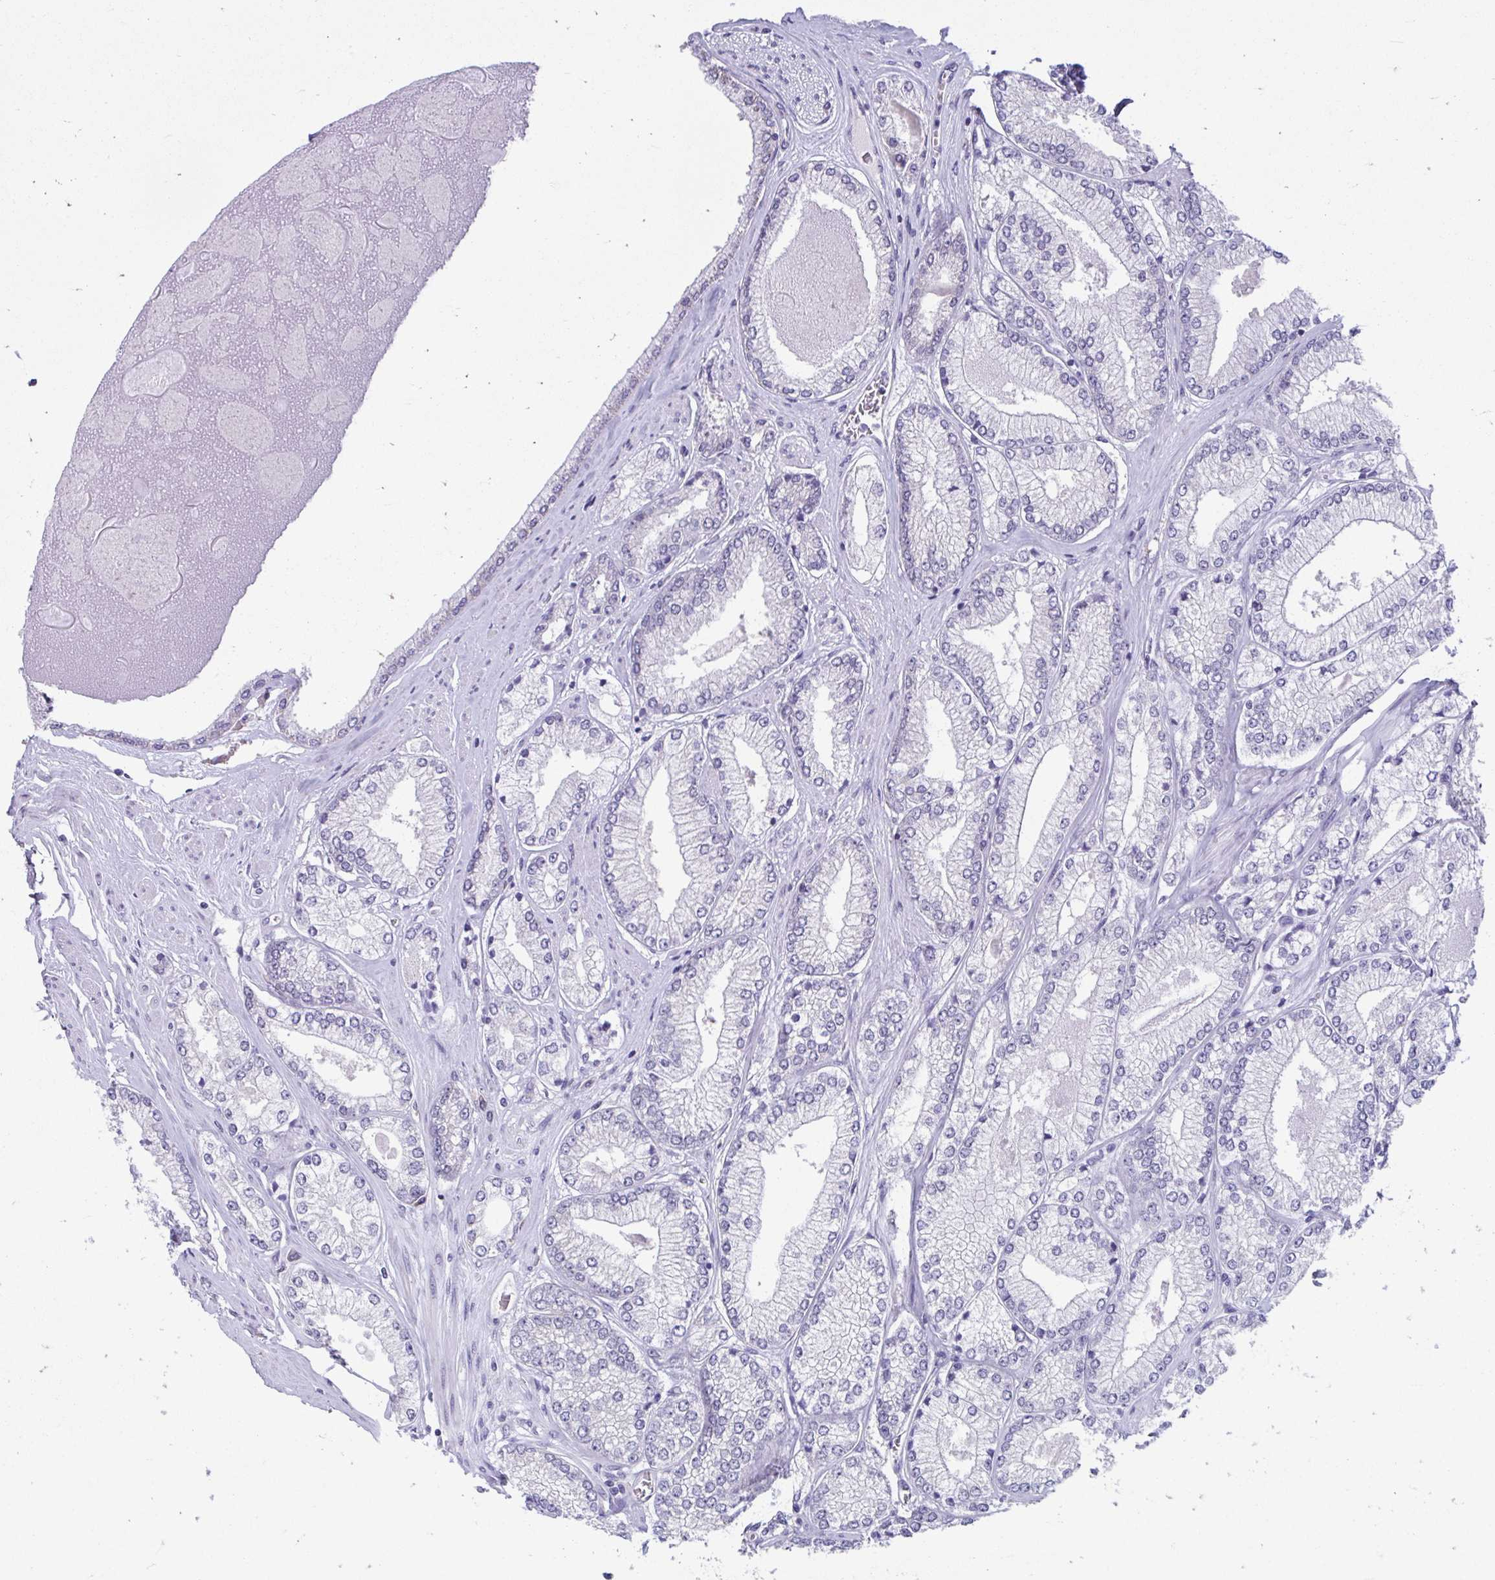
{"staining": {"intensity": "negative", "quantity": "none", "location": "none"}, "tissue": "prostate cancer", "cell_type": "Tumor cells", "image_type": "cancer", "snomed": [{"axis": "morphology", "description": "Adenocarcinoma, Low grade"}, {"axis": "topography", "description": "Prostate"}], "caption": "Protein analysis of prostate cancer (adenocarcinoma (low-grade)) exhibits no significant positivity in tumor cells.", "gene": "SELENON", "patient": {"sex": "male", "age": 67}}